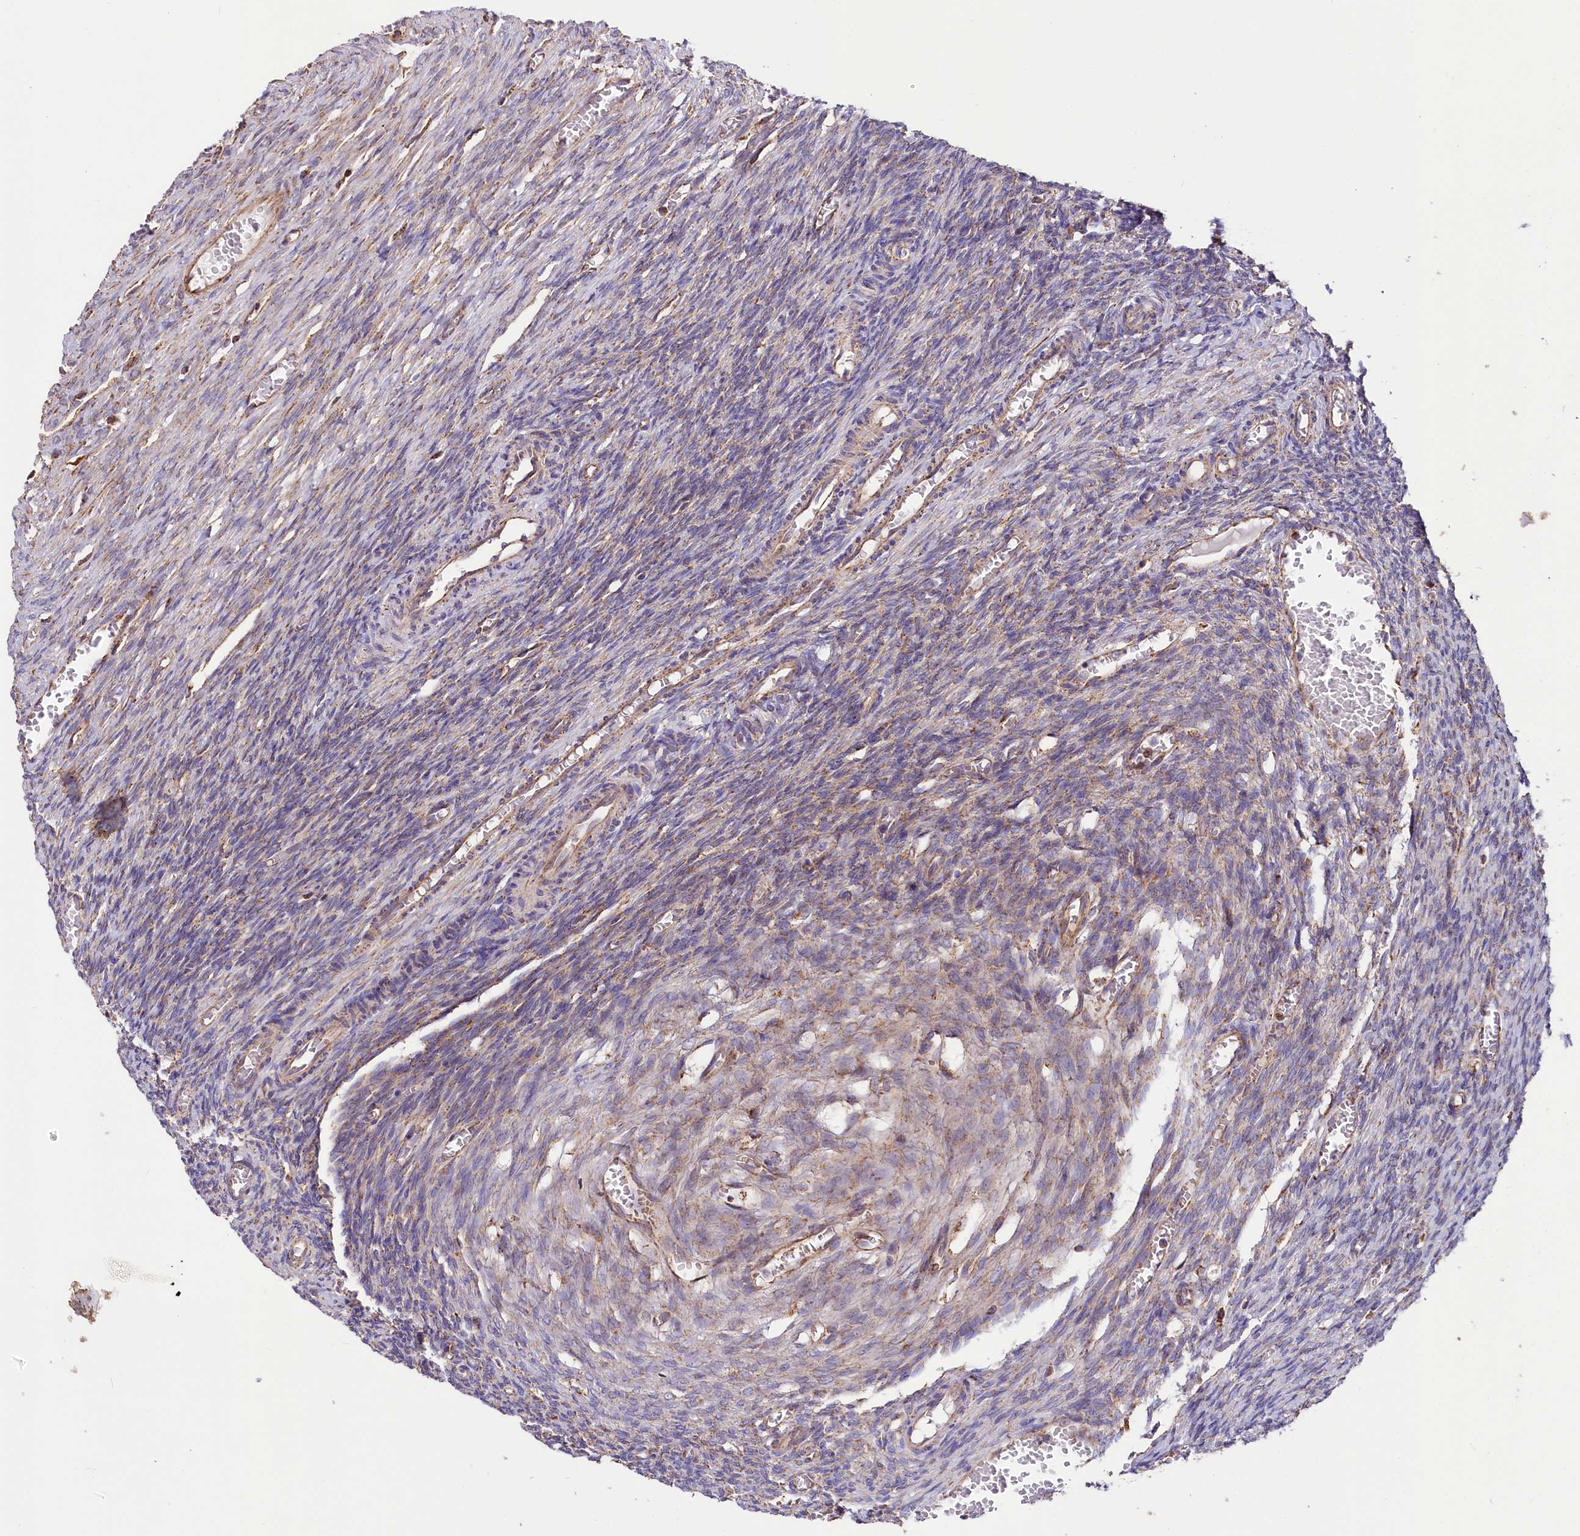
{"staining": {"intensity": "weak", "quantity": "25%-75%", "location": "cytoplasmic/membranous"}, "tissue": "ovary", "cell_type": "Ovarian stroma cells", "image_type": "normal", "snomed": [{"axis": "morphology", "description": "Normal tissue, NOS"}, {"axis": "topography", "description": "Ovary"}], "caption": "High-magnification brightfield microscopy of benign ovary stained with DAB (brown) and counterstained with hematoxylin (blue). ovarian stroma cells exhibit weak cytoplasmic/membranous staining is present in approximately25%-75% of cells.", "gene": "NUDT15", "patient": {"sex": "female", "age": 27}}